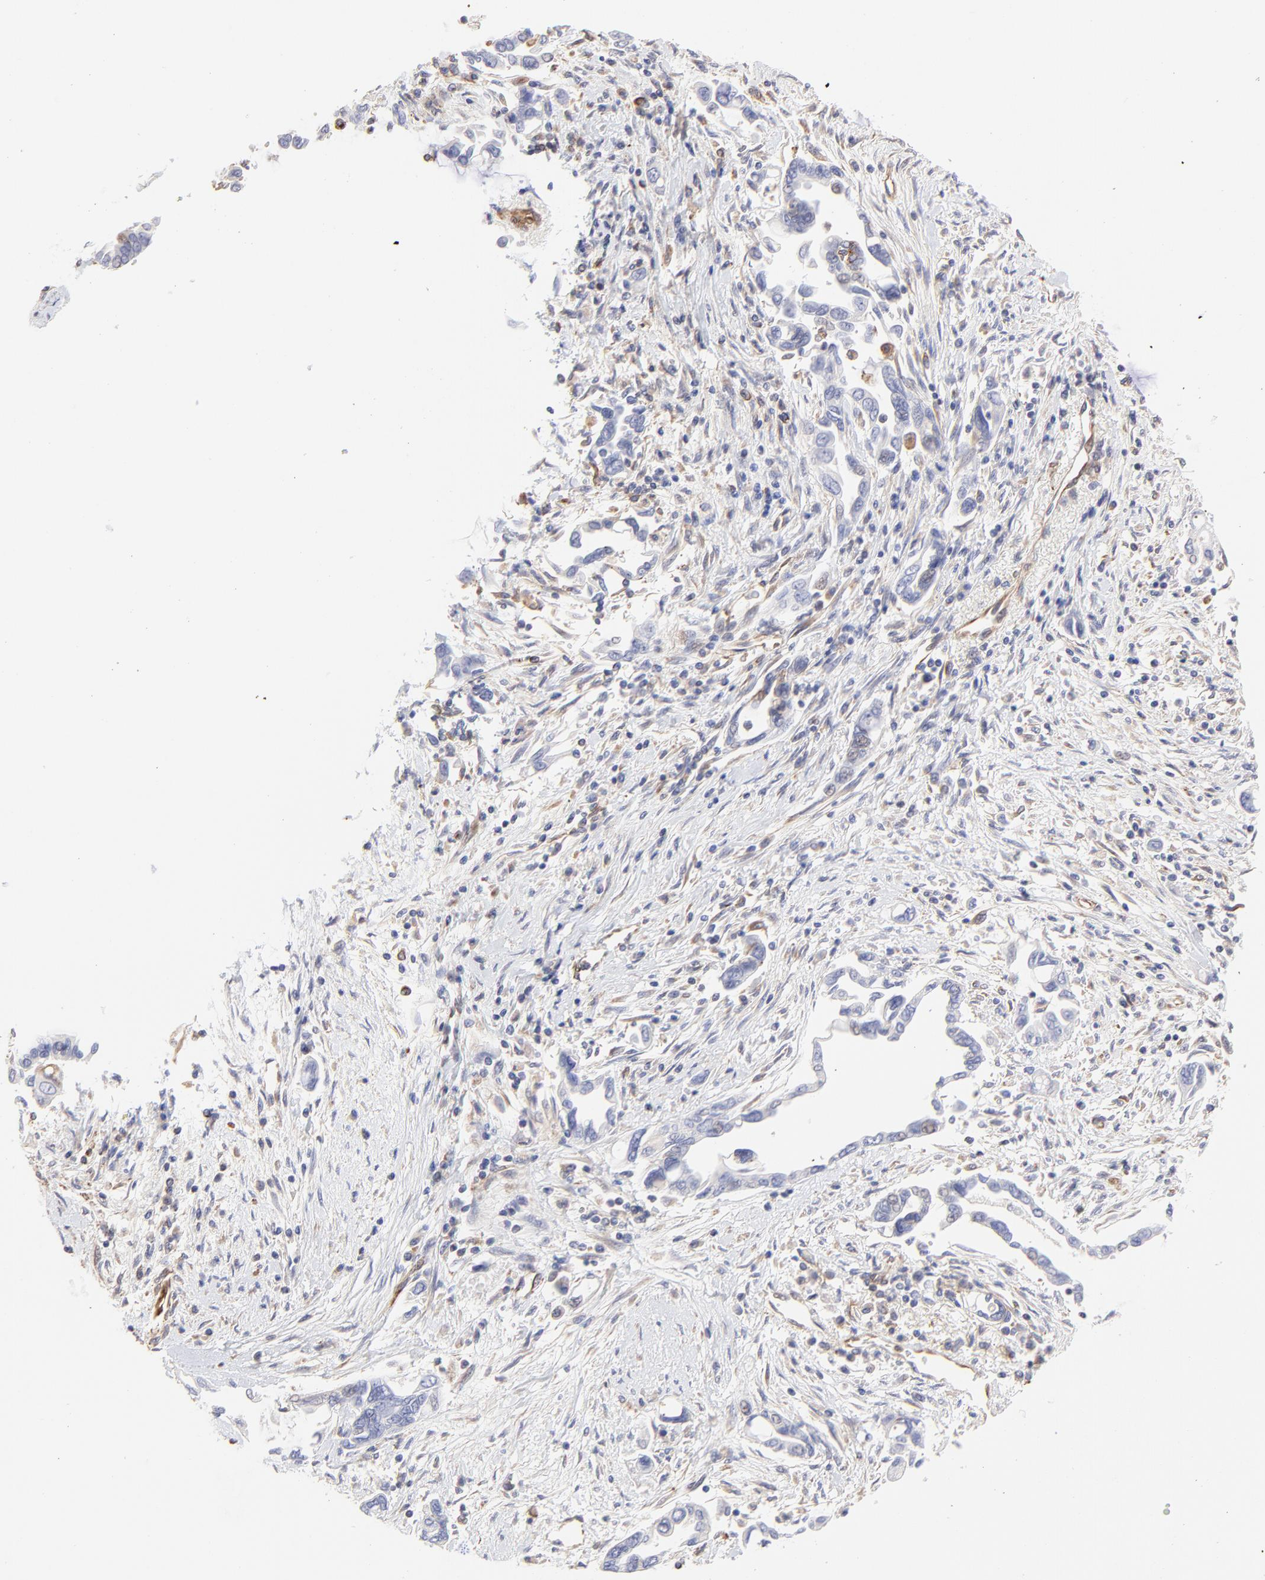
{"staining": {"intensity": "negative", "quantity": "none", "location": "none"}, "tissue": "pancreatic cancer", "cell_type": "Tumor cells", "image_type": "cancer", "snomed": [{"axis": "morphology", "description": "Adenocarcinoma, NOS"}, {"axis": "topography", "description": "Pancreas"}], "caption": "Histopathology image shows no protein positivity in tumor cells of adenocarcinoma (pancreatic) tissue.", "gene": "COX8C", "patient": {"sex": "female", "age": 57}}